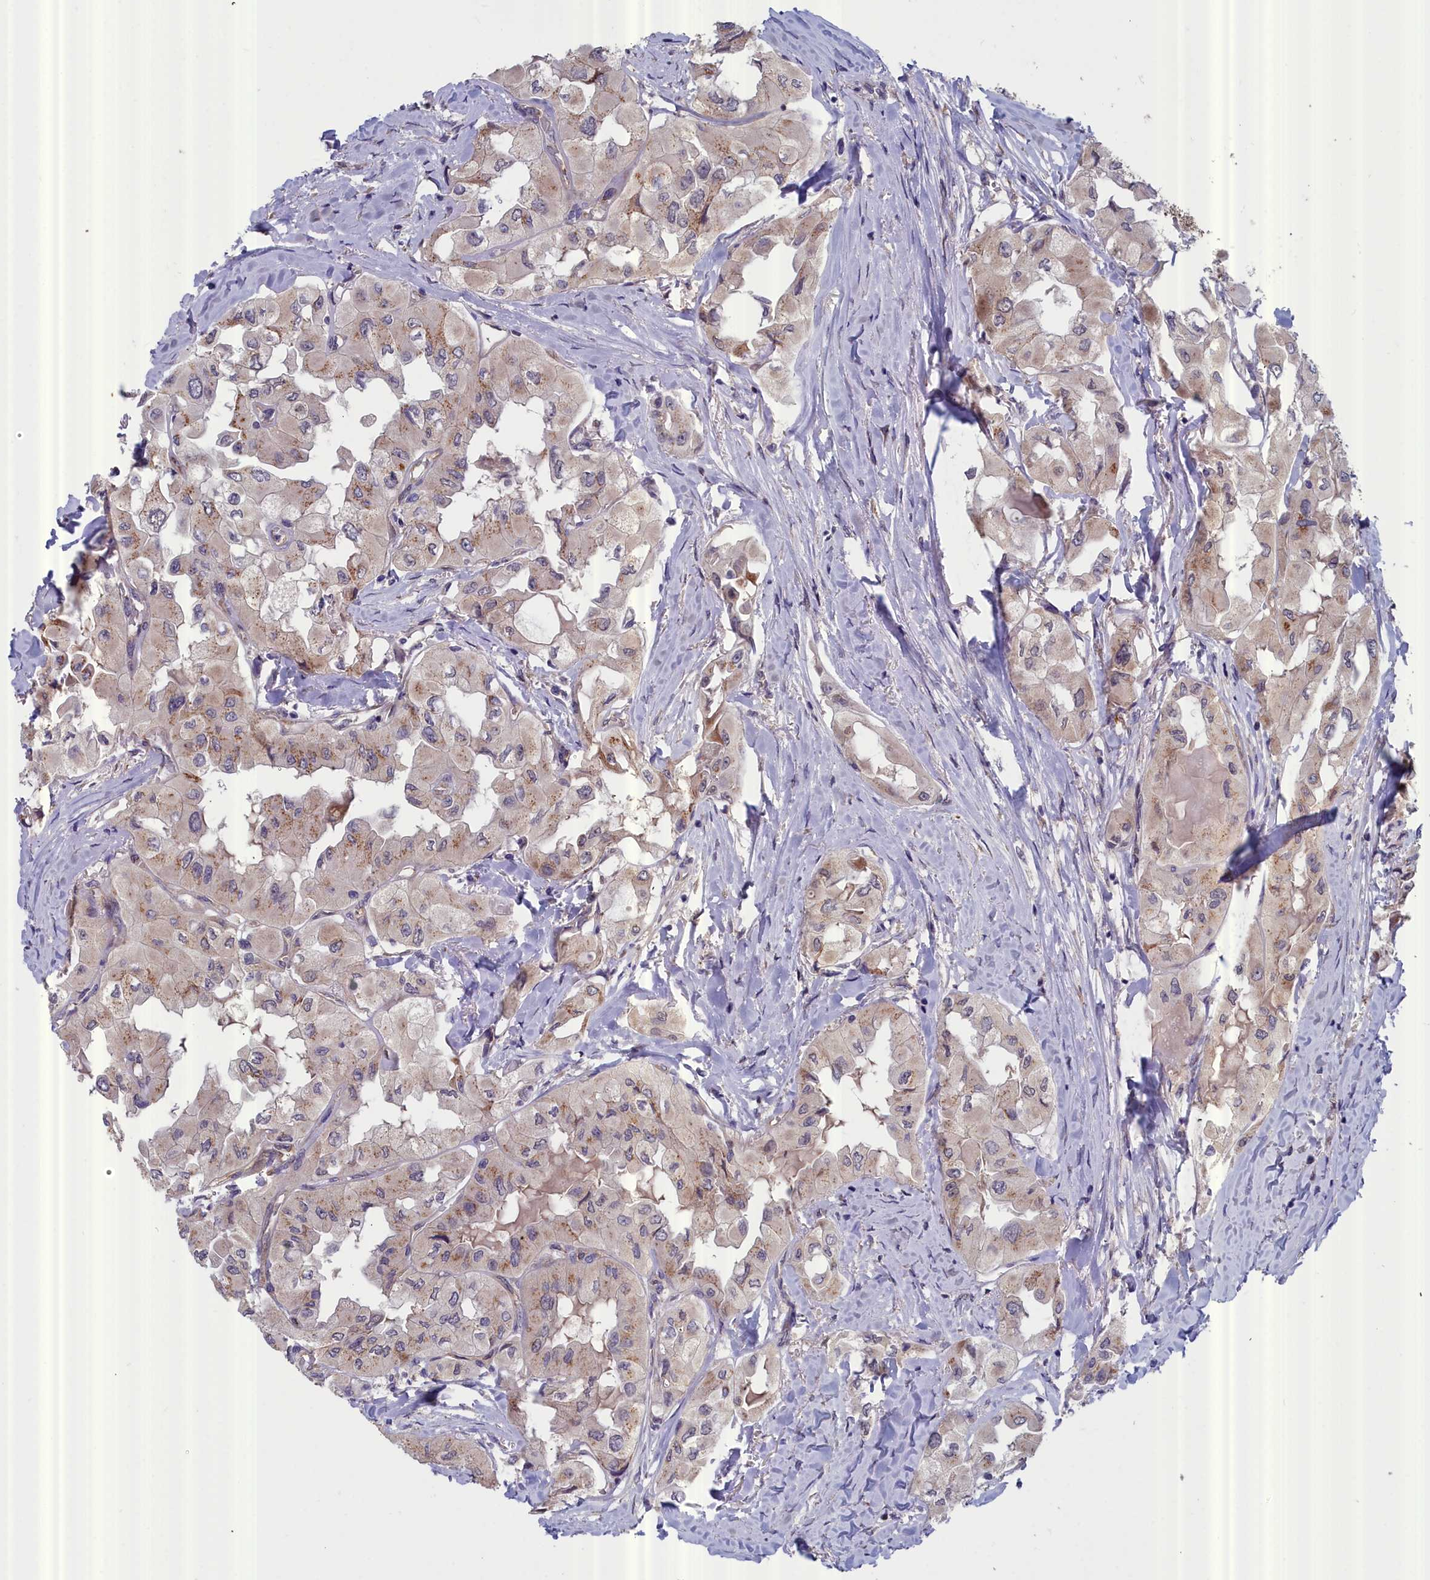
{"staining": {"intensity": "weak", "quantity": "25%-75%", "location": "cytoplasmic/membranous"}, "tissue": "thyroid cancer", "cell_type": "Tumor cells", "image_type": "cancer", "snomed": [{"axis": "morphology", "description": "Normal tissue, NOS"}, {"axis": "morphology", "description": "Papillary adenocarcinoma, NOS"}, {"axis": "topography", "description": "Thyroid gland"}], "caption": "Weak cytoplasmic/membranous staining is present in approximately 25%-75% of tumor cells in papillary adenocarcinoma (thyroid).", "gene": "RDX", "patient": {"sex": "female", "age": 59}}